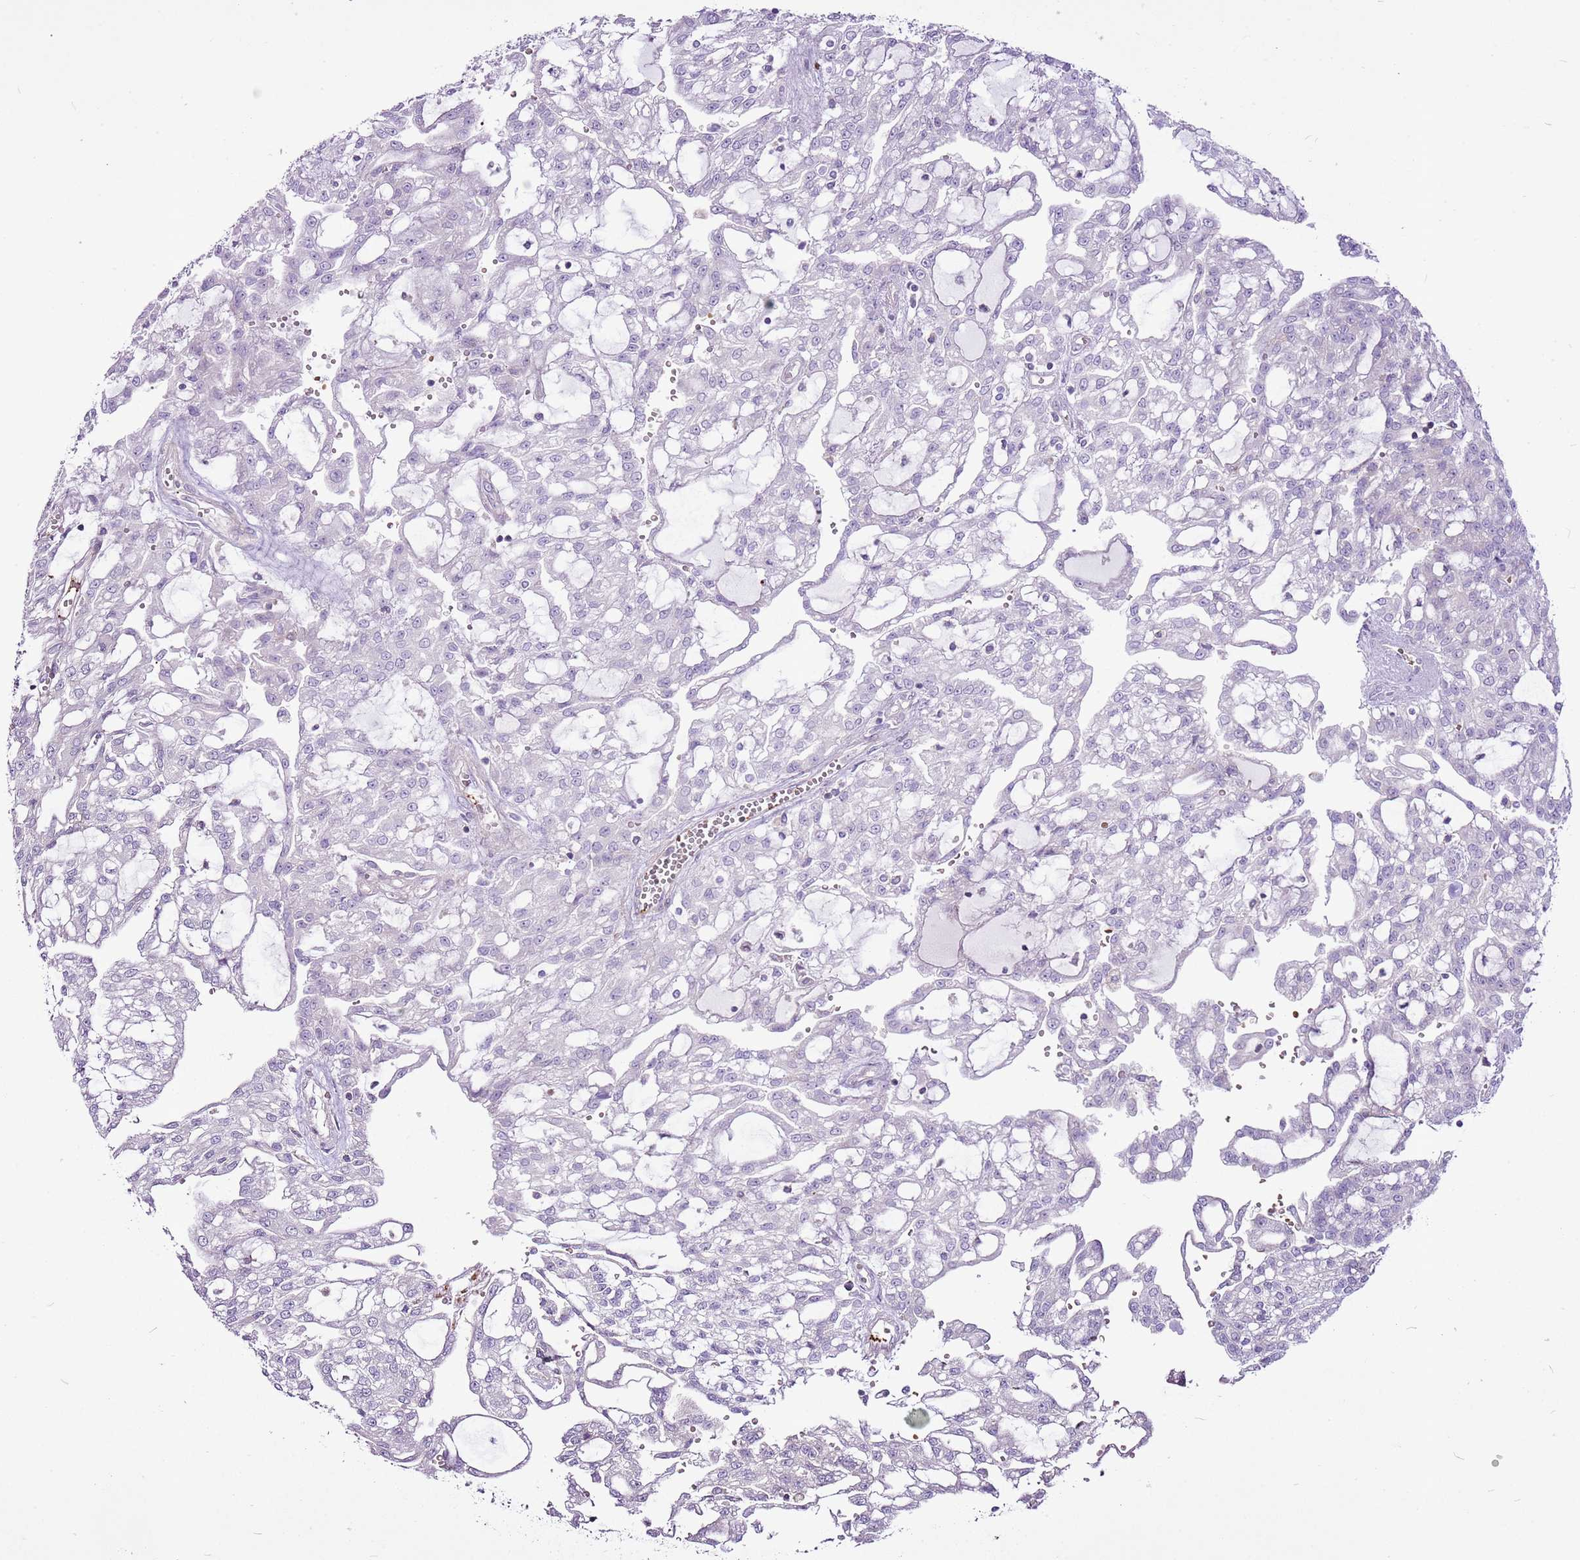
{"staining": {"intensity": "negative", "quantity": "none", "location": "none"}, "tissue": "renal cancer", "cell_type": "Tumor cells", "image_type": "cancer", "snomed": [{"axis": "morphology", "description": "Adenocarcinoma, NOS"}, {"axis": "topography", "description": "Kidney"}], "caption": "A micrograph of human renal cancer (adenocarcinoma) is negative for staining in tumor cells. Brightfield microscopy of IHC stained with DAB (3,3'-diaminobenzidine) (brown) and hematoxylin (blue), captured at high magnification.", "gene": "CHAC2", "patient": {"sex": "male", "age": 63}}